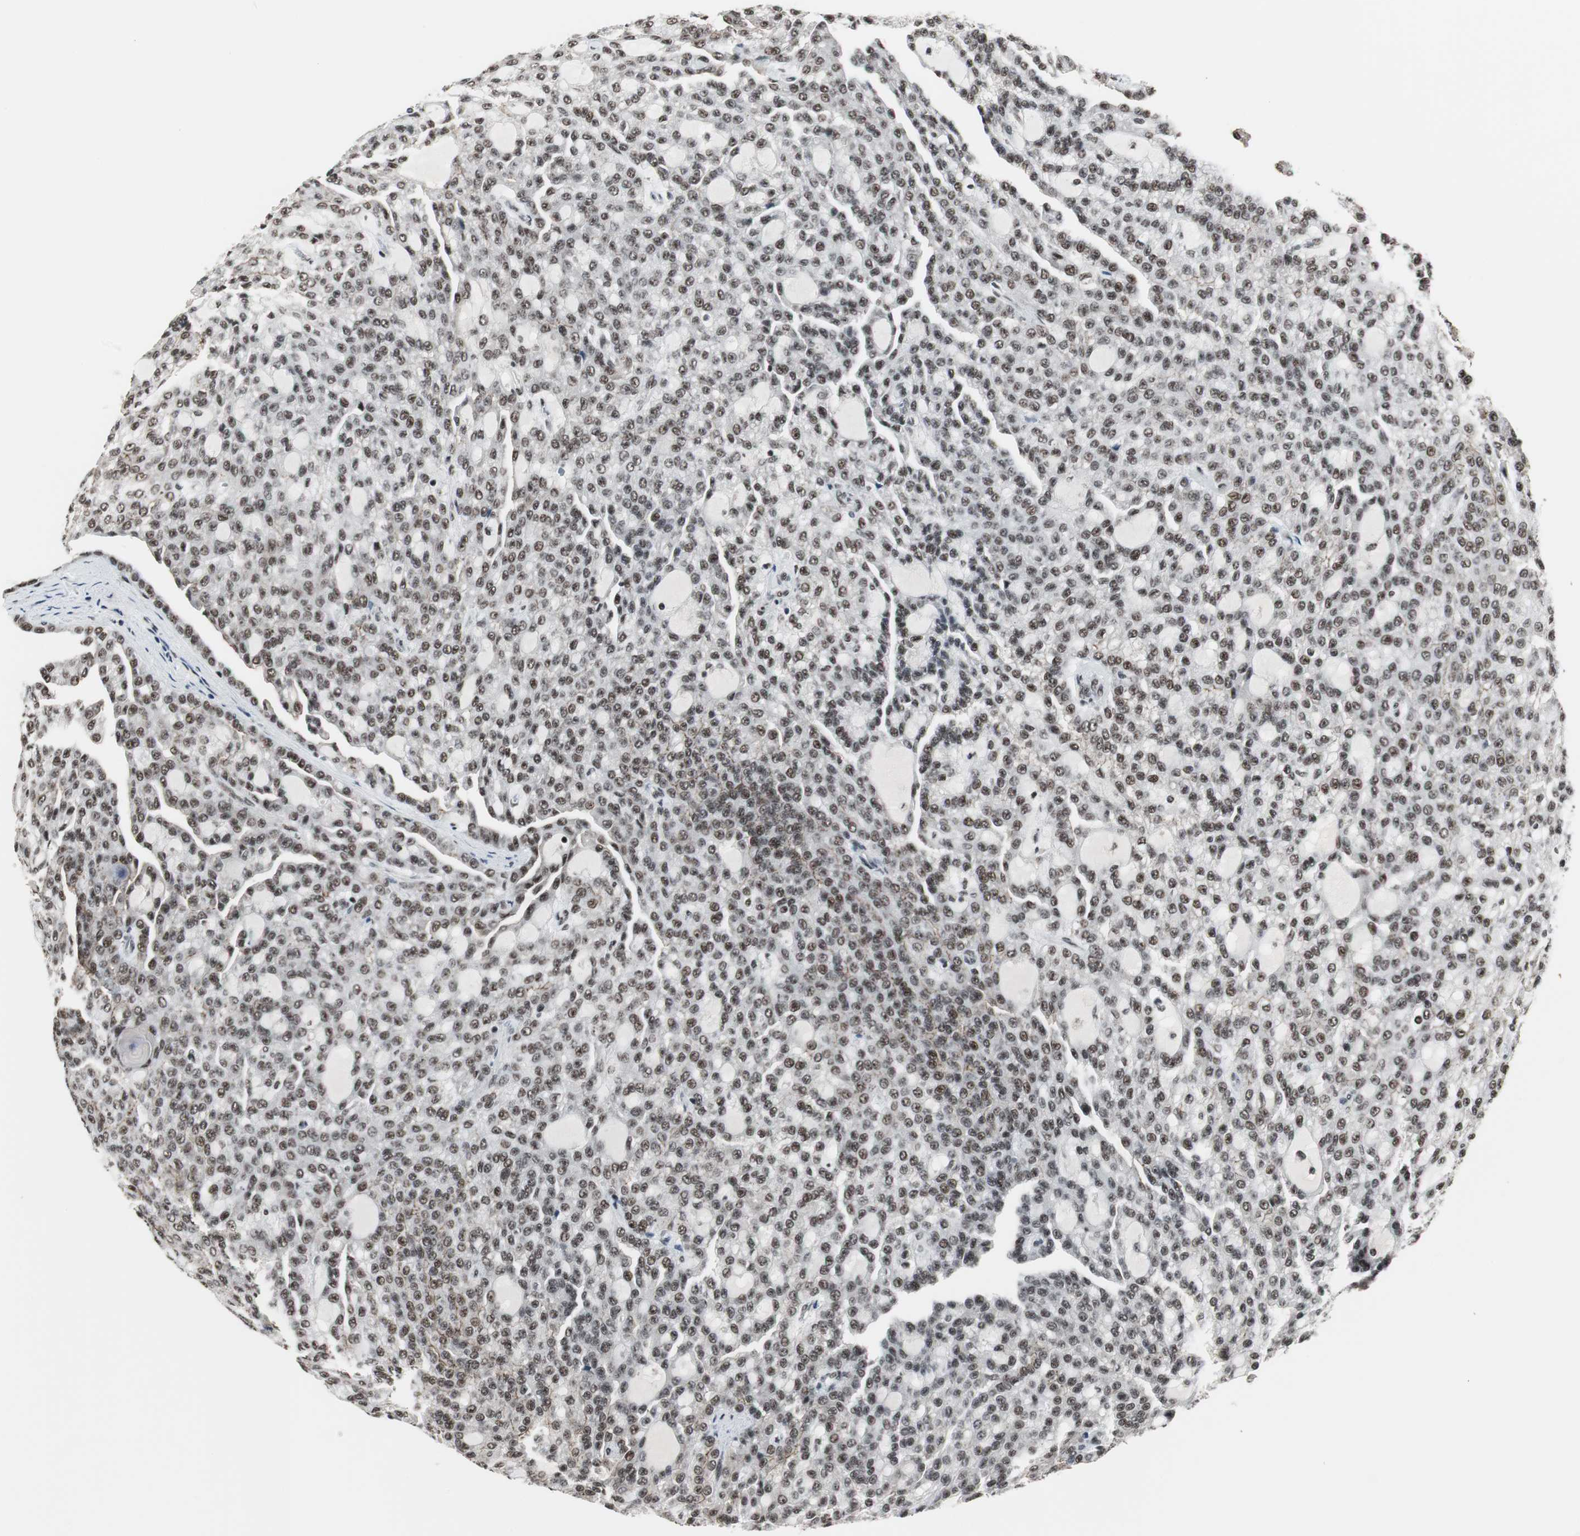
{"staining": {"intensity": "moderate", "quantity": ">75%", "location": "nuclear"}, "tissue": "renal cancer", "cell_type": "Tumor cells", "image_type": "cancer", "snomed": [{"axis": "morphology", "description": "Adenocarcinoma, NOS"}, {"axis": "topography", "description": "Kidney"}], "caption": "This is an image of IHC staining of renal cancer (adenocarcinoma), which shows moderate expression in the nuclear of tumor cells.", "gene": "CDK9", "patient": {"sex": "male", "age": 63}}